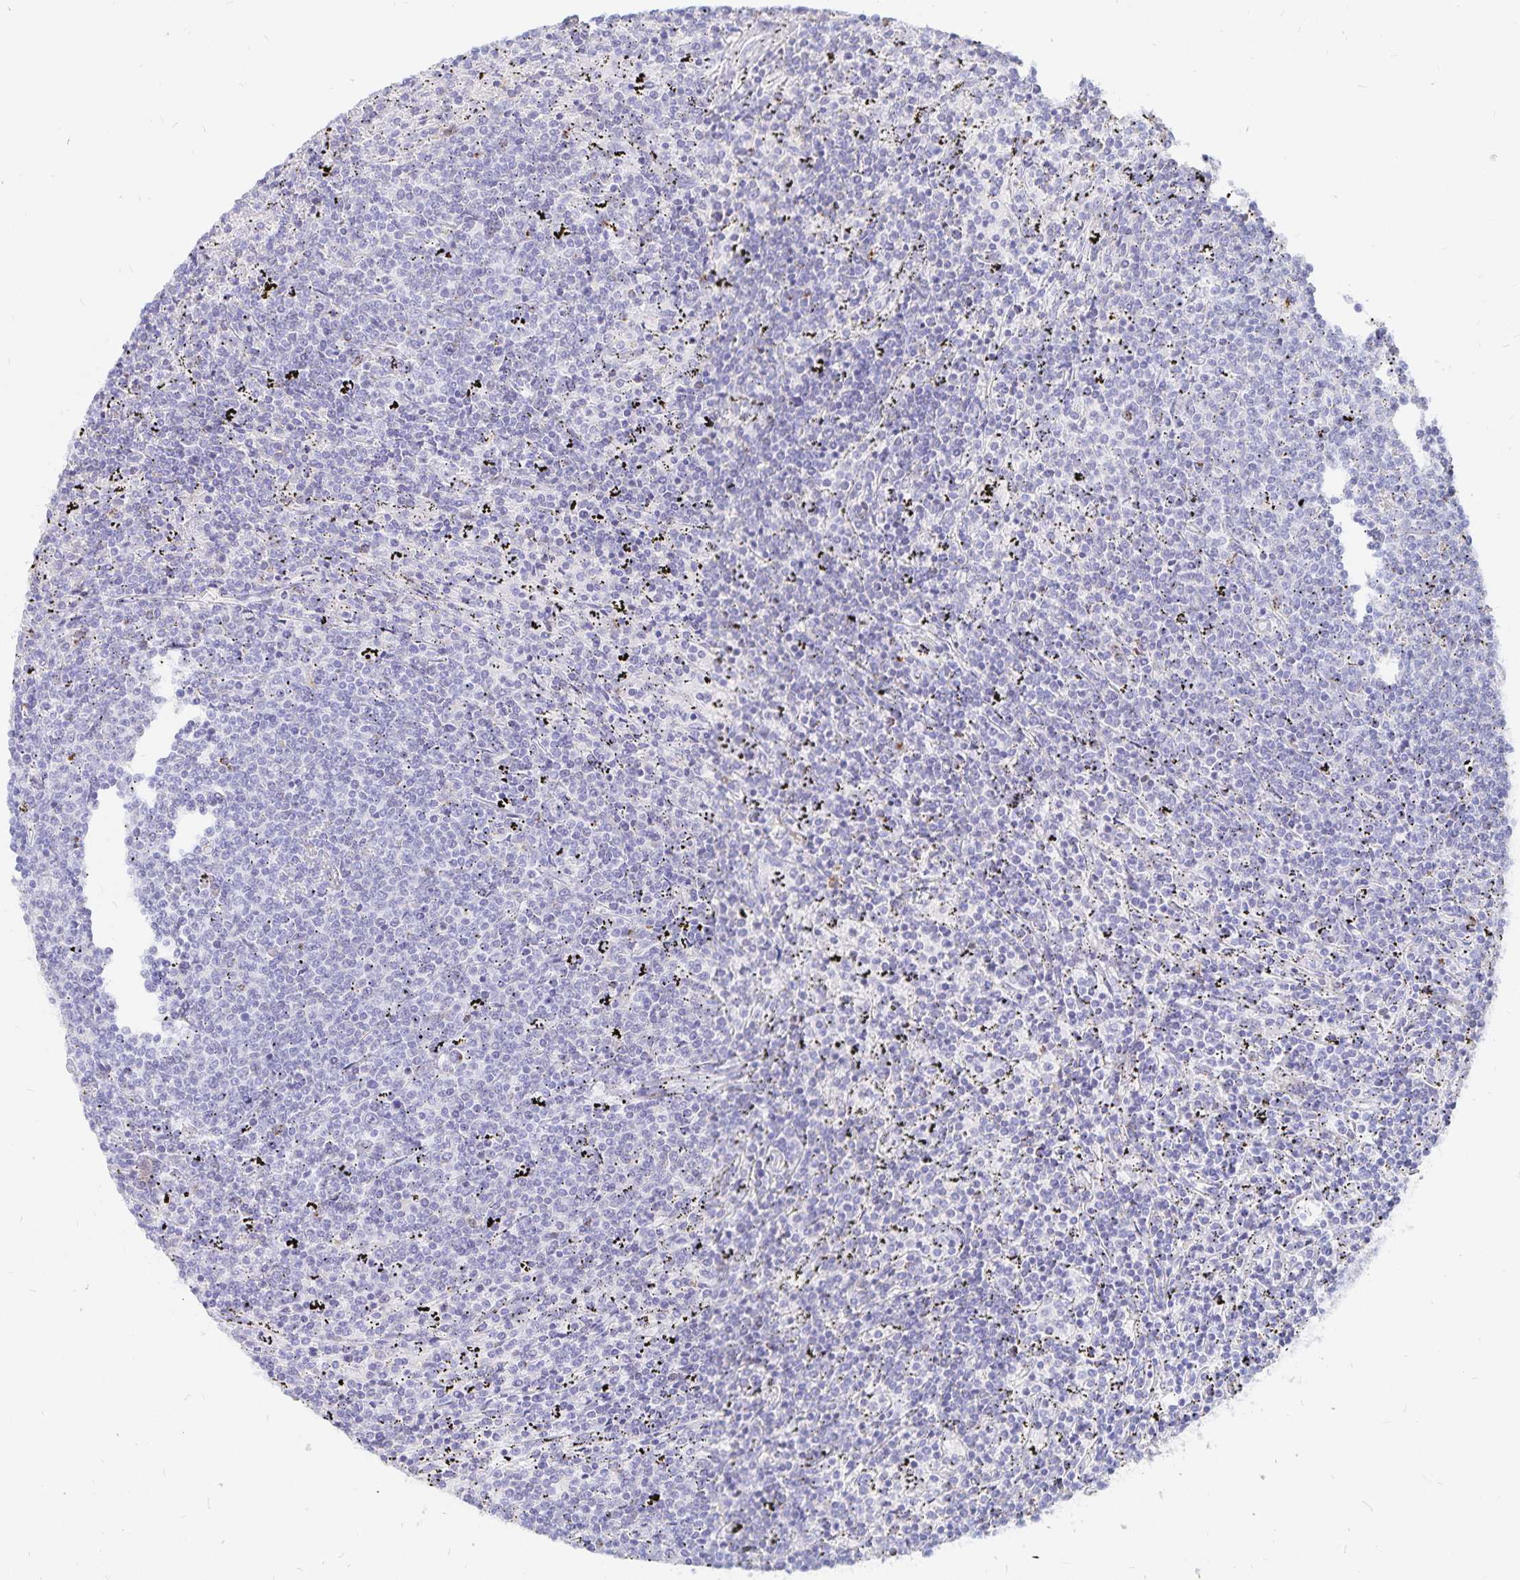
{"staining": {"intensity": "negative", "quantity": "none", "location": "none"}, "tissue": "lymphoma", "cell_type": "Tumor cells", "image_type": "cancer", "snomed": [{"axis": "morphology", "description": "Malignant lymphoma, non-Hodgkin's type, Low grade"}, {"axis": "topography", "description": "Spleen"}], "caption": "This is a micrograph of IHC staining of malignant lymphoma, non-Hodgkin's type (low-grade), which shows no staining in tumor cells.", "gene": "INSL5", "patient": {"sex": "female", "age": 50}}